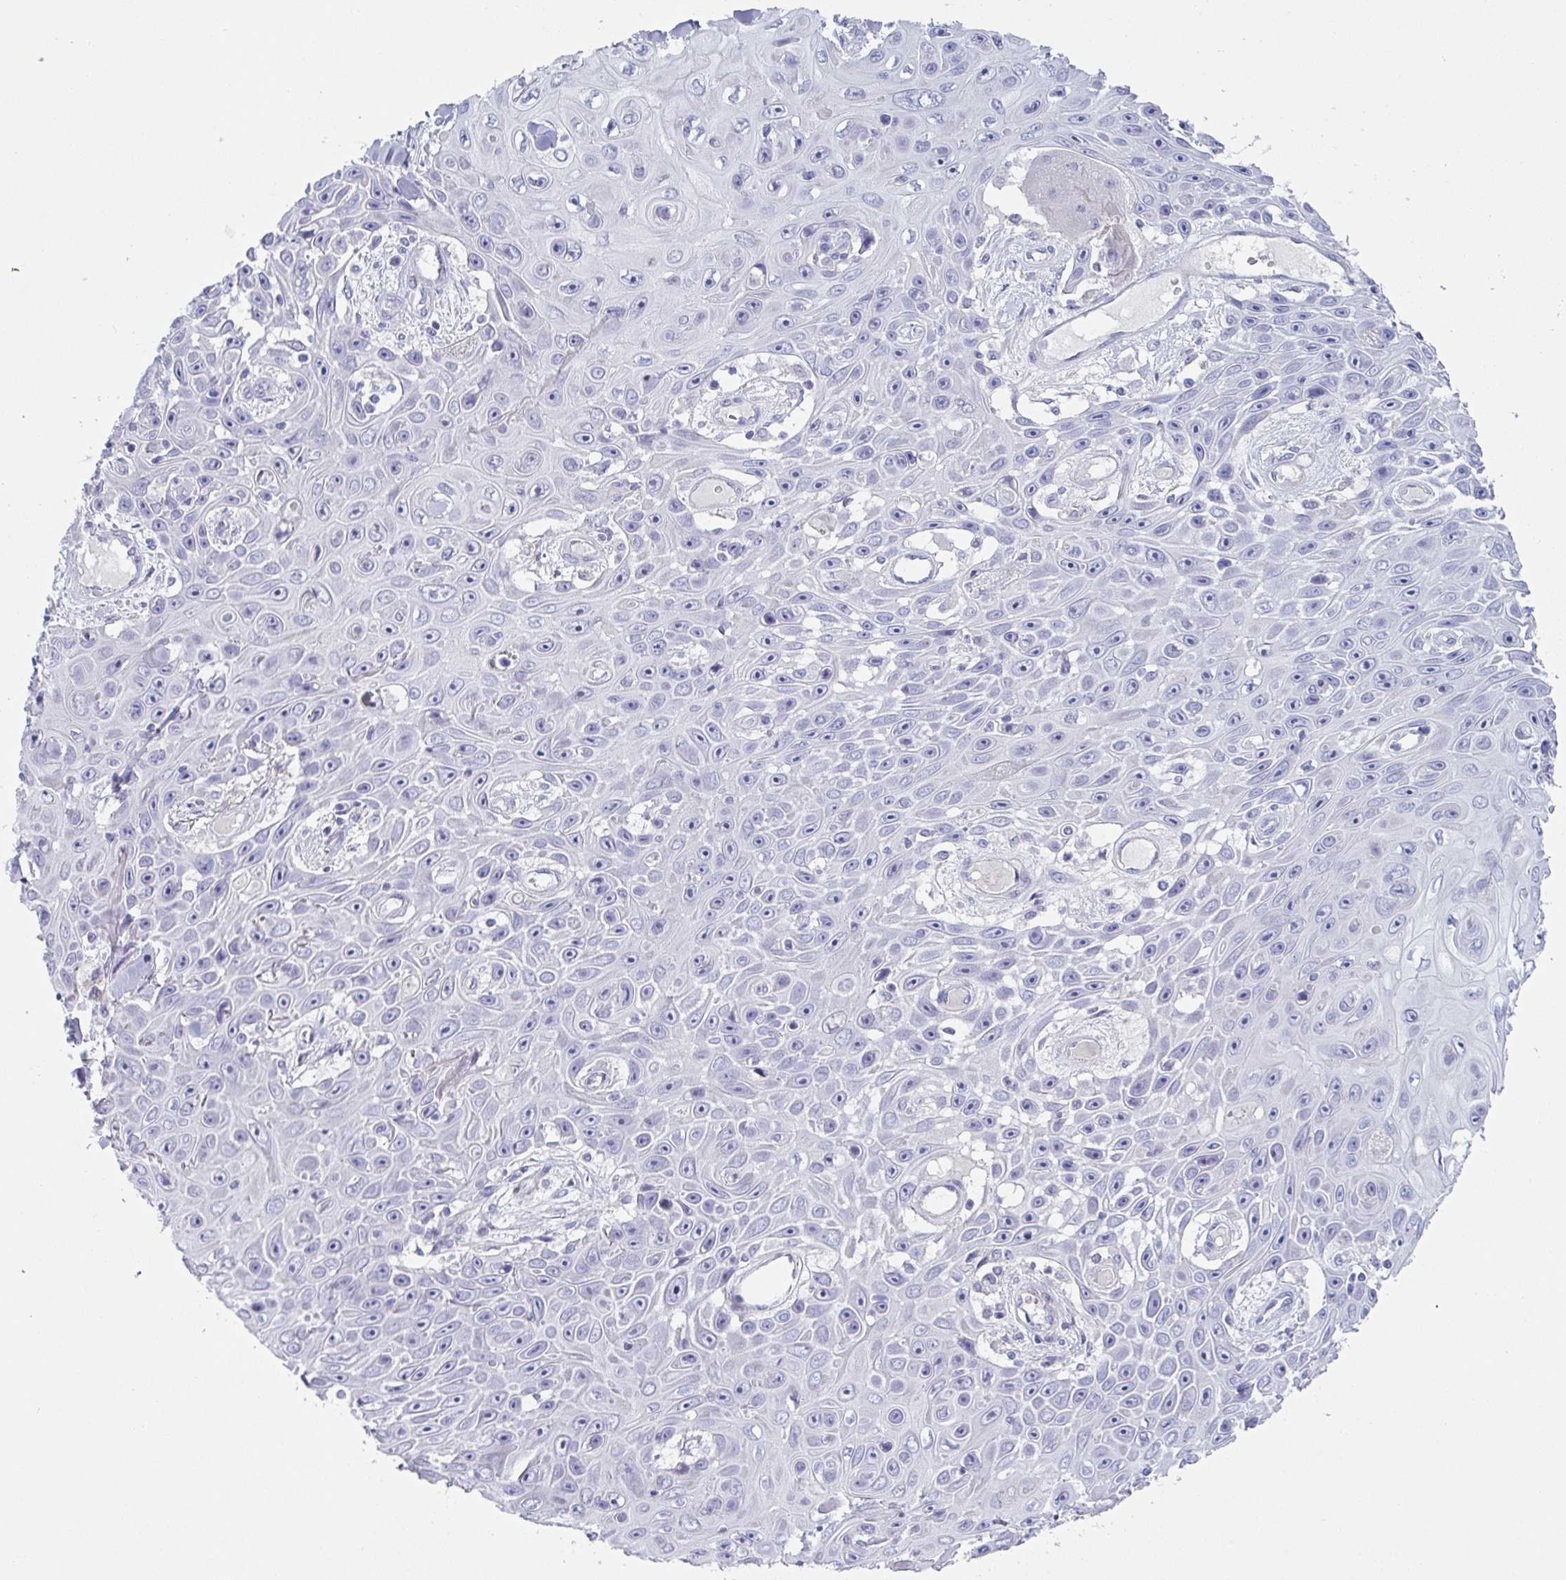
{"staining": {"intensity": "negative", "quantity": "none", "location": "none"}, "tissue": "skin cancer", "cell_type": "Tumor cells", "image_type": "cancer", "snomed": [{"axis": "morphology", "description": "Squamous cell carcinoma, NOS"}, {"axis": "topography", "description": "Skin"}], "caption": "The IHC image has no significant expression in tumor cells of skin cancer tissue.", "gene": "OR5P3", "patient": {"sex": "male", "age": 82}}